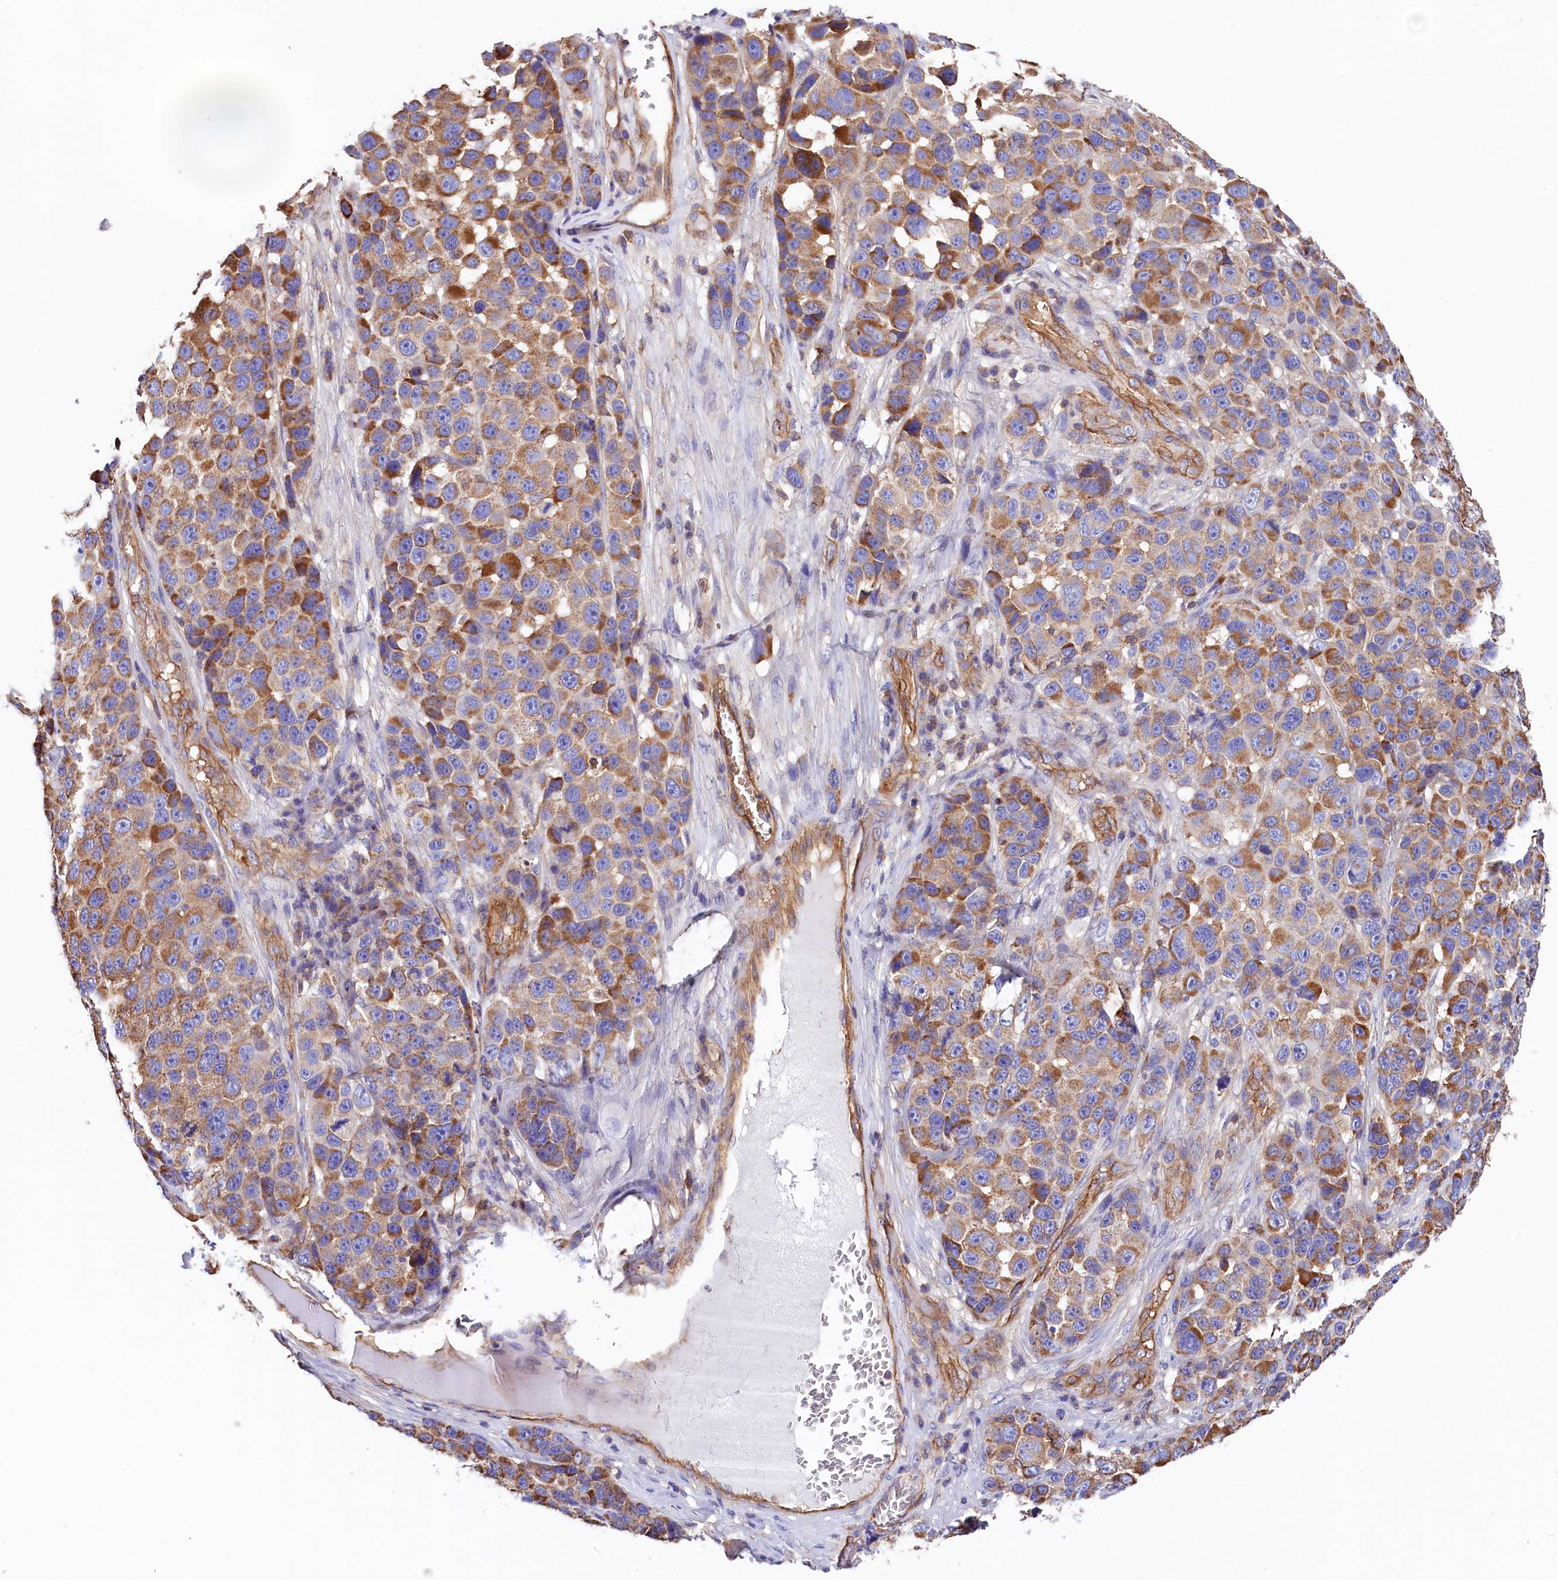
{"staining": {"intensity": "strong", "quantity": "25%-75%", "location": "cytoplasmic/membranous"}, "tissue": "melanoma", "cell_type": "Tumor cells", "image_type": "cancer", "snomed": [{"axis": "morphology", "description": "Malignant melanoma, NOS"}, {"axis": "topography", "description": "Skin"}], "caption": "Melanoma was stained to show a protein in brown. There is high levels of strong cytoplasmic/membranous expression in about 25%-75% of tumor cells.", "gene": "ATP2B4", "patient": {"sex": "male", "age": 53}}